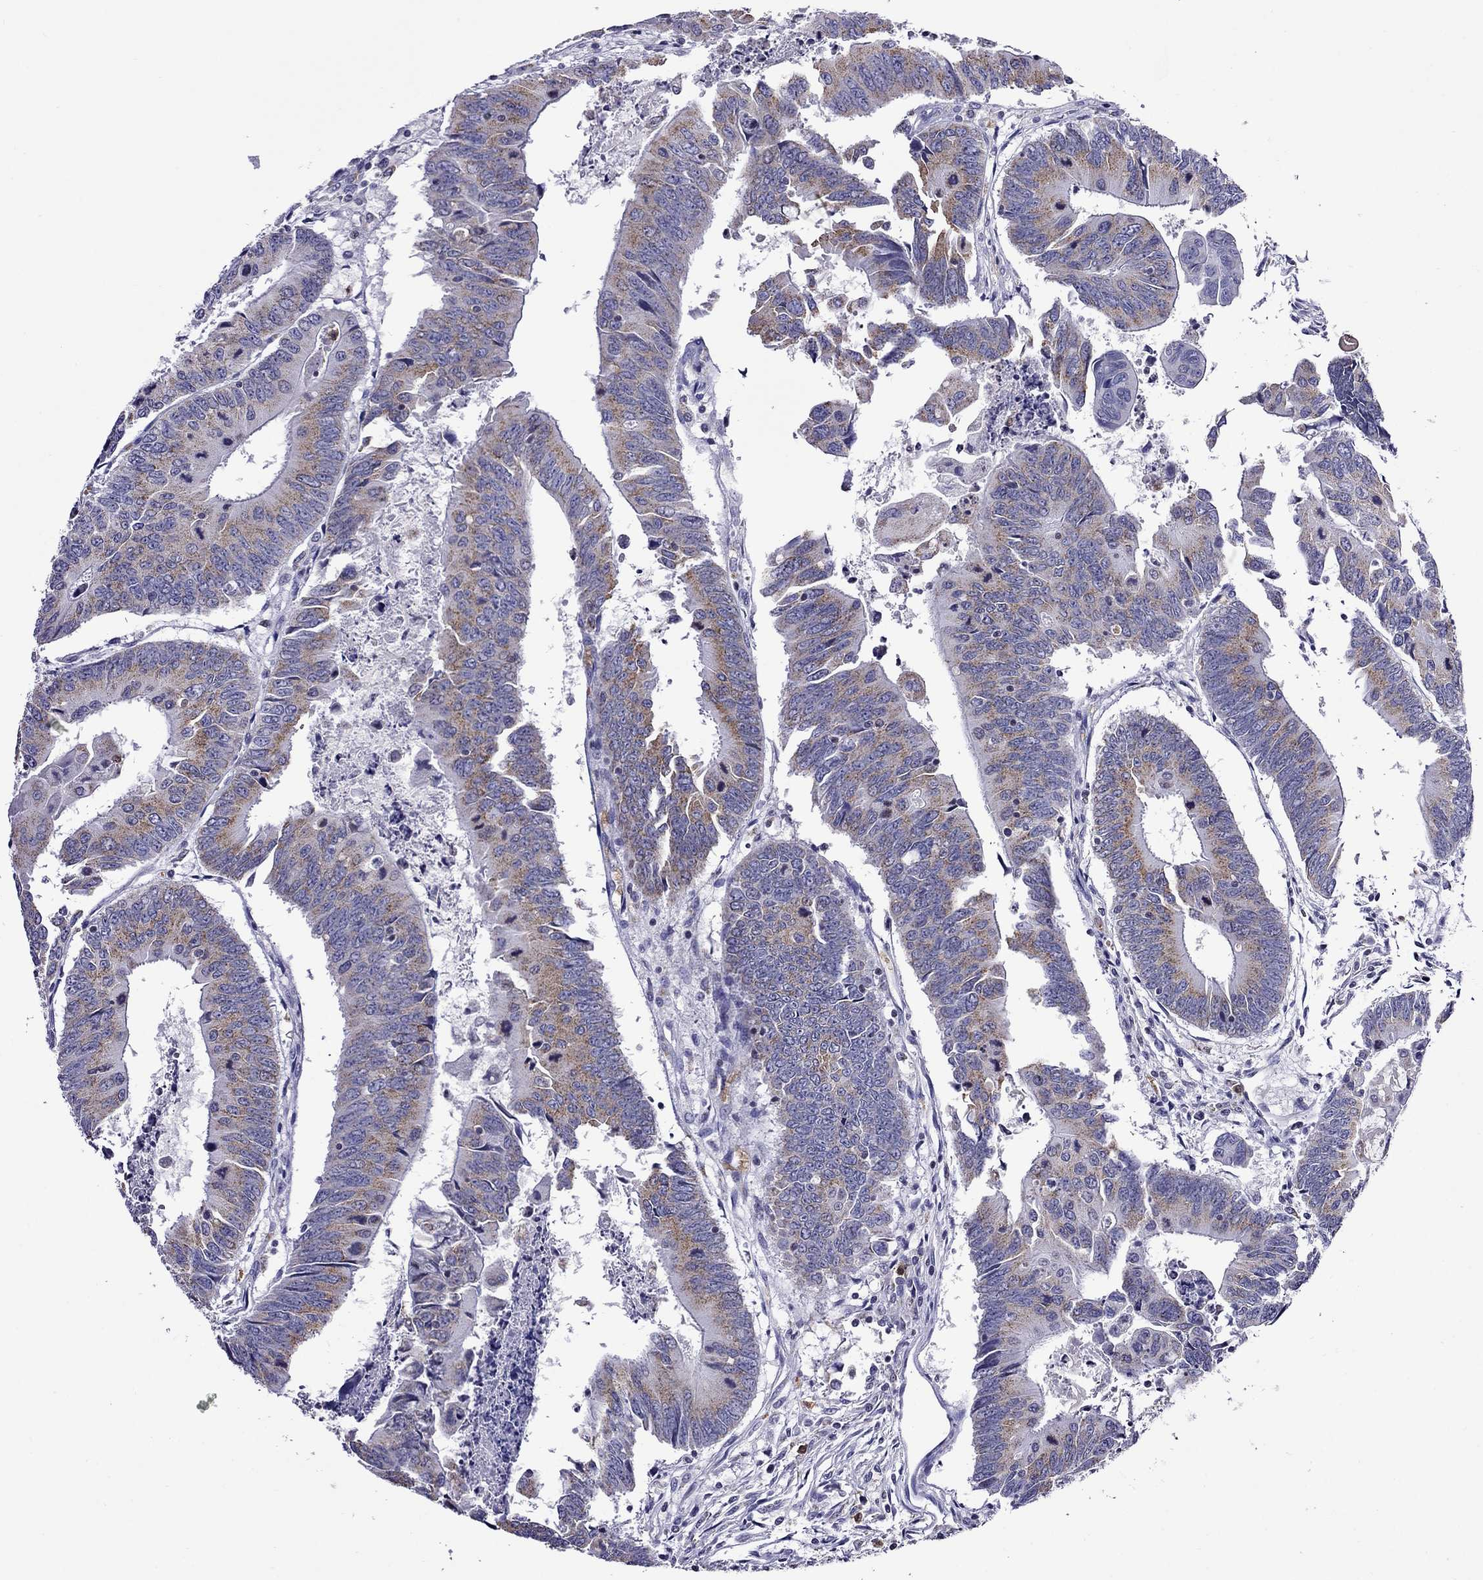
{"staining": {"intensity": "moderate", "quantity": "<25%", "location": "cytoplasmic/membranous"}, "tissue": "colorectal cancer", "cell_type": "Tumor cells", "image_type": "cancer", "snomed": [{"axis": "morphology", "description": "Adenocarcinoma, NOS"}, {"axis": "topography", "description": "Rectum"}], "caption": "High-power microscopy captured an immunohistochemistry image of colorectal cancer, revealing moderate cytoplasmic/membranous expression in approximately <25% of tumor cells.", "gene": "SCG2", "patient": {"sex": "male", "age": 67}}